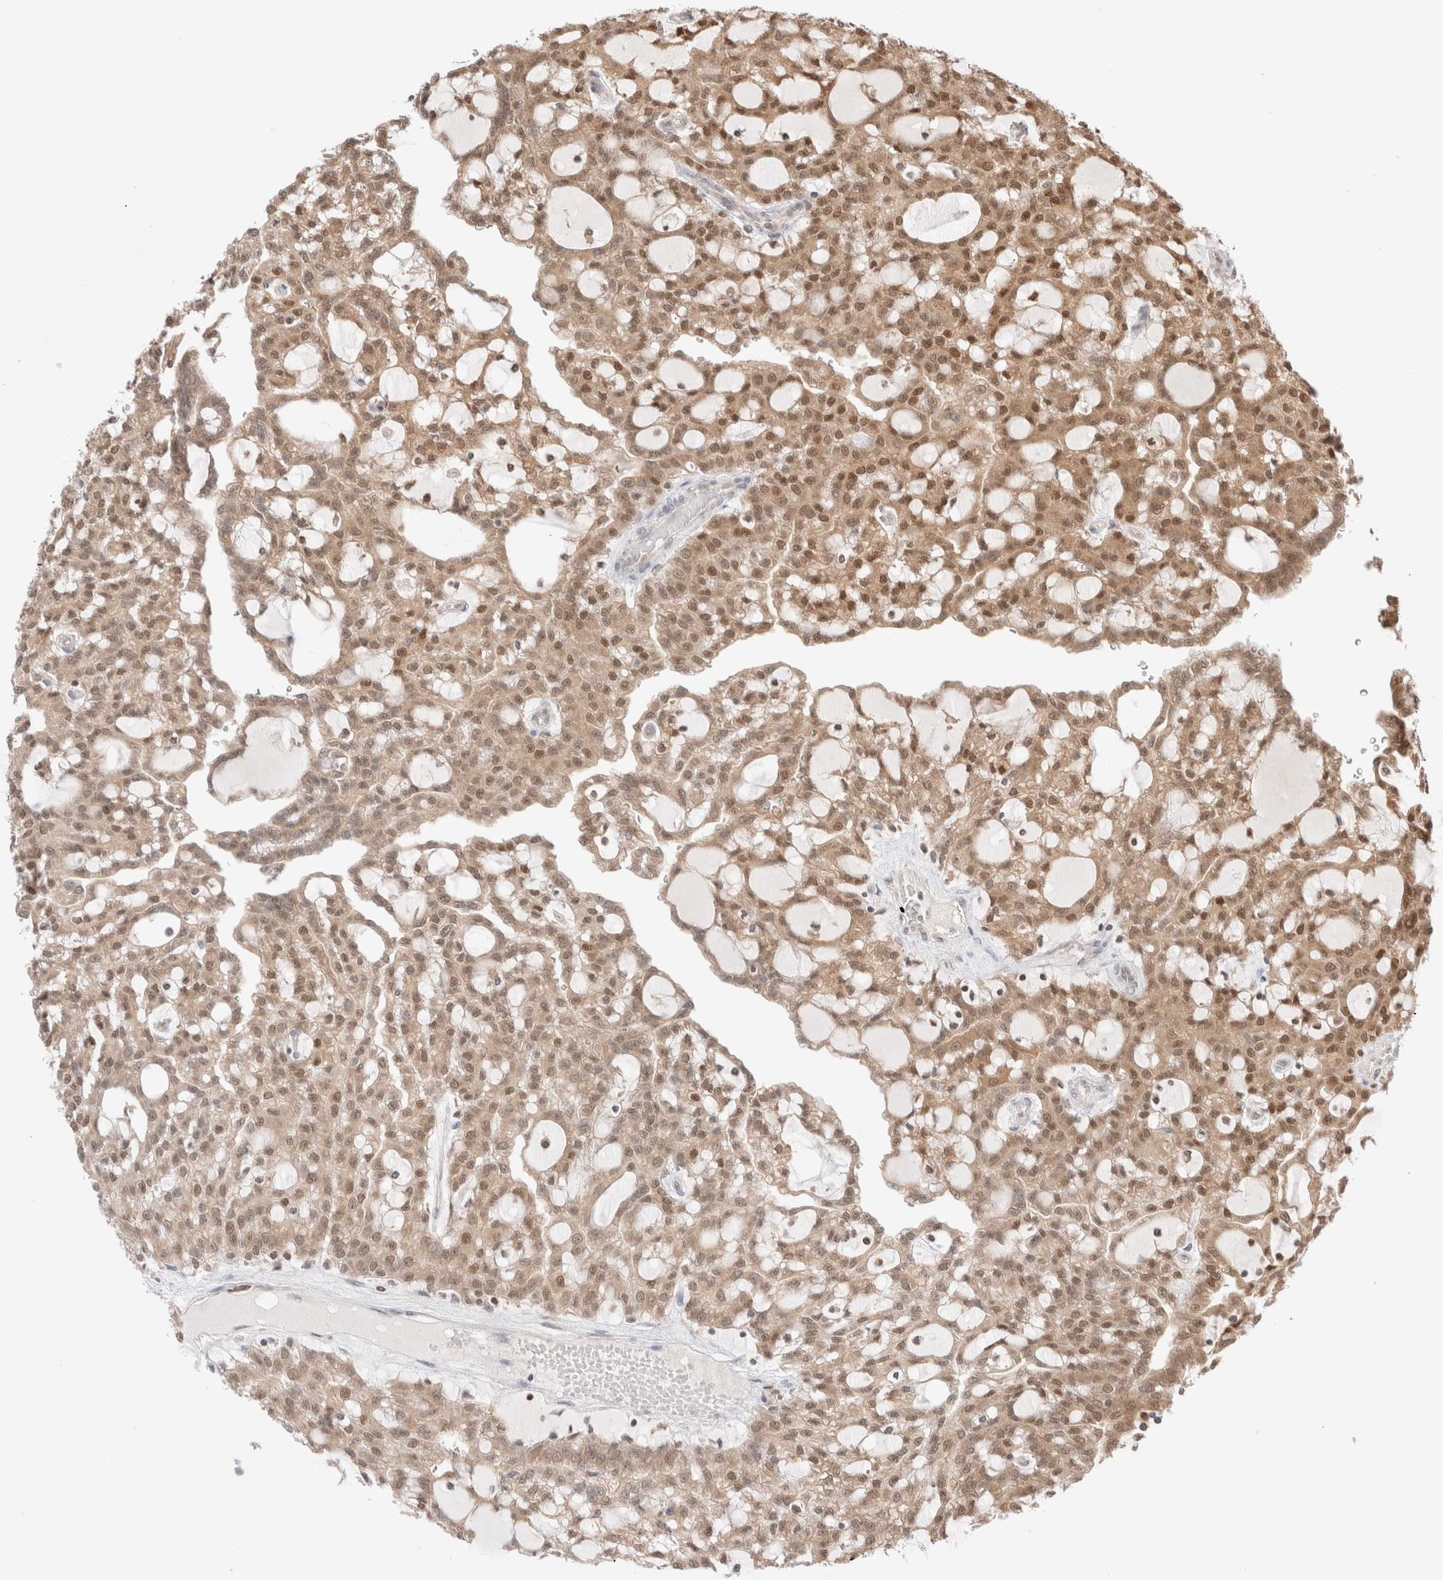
{"staining": {"intensity": "moderate", "quantity": ">75%", "location": "cytoplasmic/membranous,nuclear"}, "tissue": "renal cancer", "cell_type": "Tumor cells", "image_type": "cancer", "snomed": [{"axis": "morphology", "description": "Adenocarcinoma, NOS"}, {"axis": "topography", "description": "Kidney"}], "caption": "A histopathology image of renal cancer stained for a protein exhibits moderate cytoplasmic/membranous and nuclear brown staining in tumor cells.", "gene": "XKR4", "patient": {"sex": "male", "age": 63}}